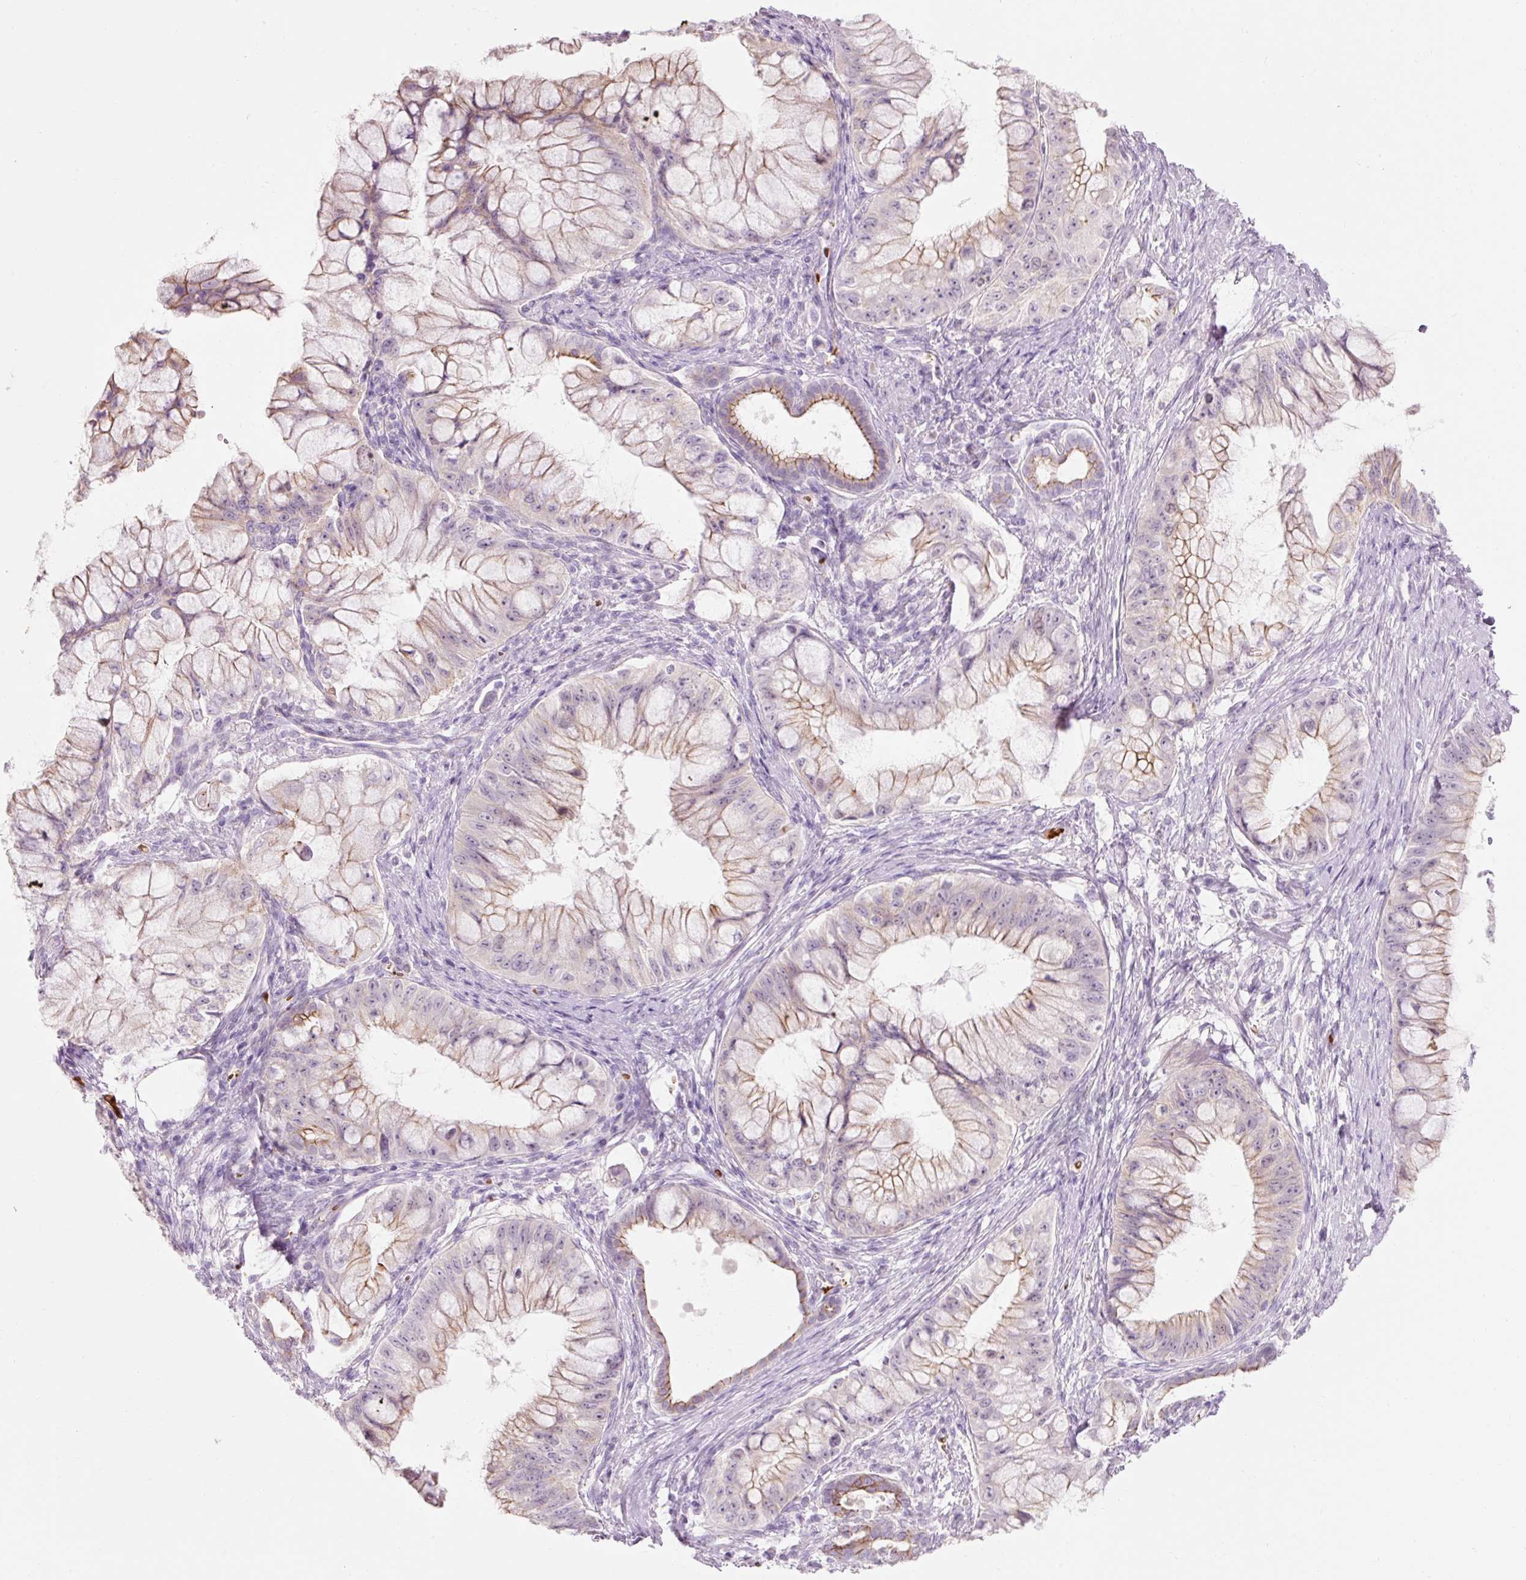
{"staining": {"intensity": "moderate", "quantity": "<25%", "location": "cytoplasmic/membranous"}, "tissue": "pancreatic cancer", "cell_type": "Tumor cells", "image_type": "cancer", "snomed": [{"axis": "morphology", "description": "Adenocarcinoma, NOS"}, {"axis": "topography", "description": "Pancreas"}], "caption": "A high-resolution histopathology image shows immunohistochemistry (IHC) staining of pancreatic adenocarcinoma, which demonstrates moderate cytoplasmic/membranous staining in about <25% of tumor cells. (Stains: DAB (3,3'-diaminobenzidine) in brown, nuclei in blue, Microscopy: brightfield microscopy at high magnification).", "gene": "DHRS11", "patient": {"sex": "male", "age": 48}}